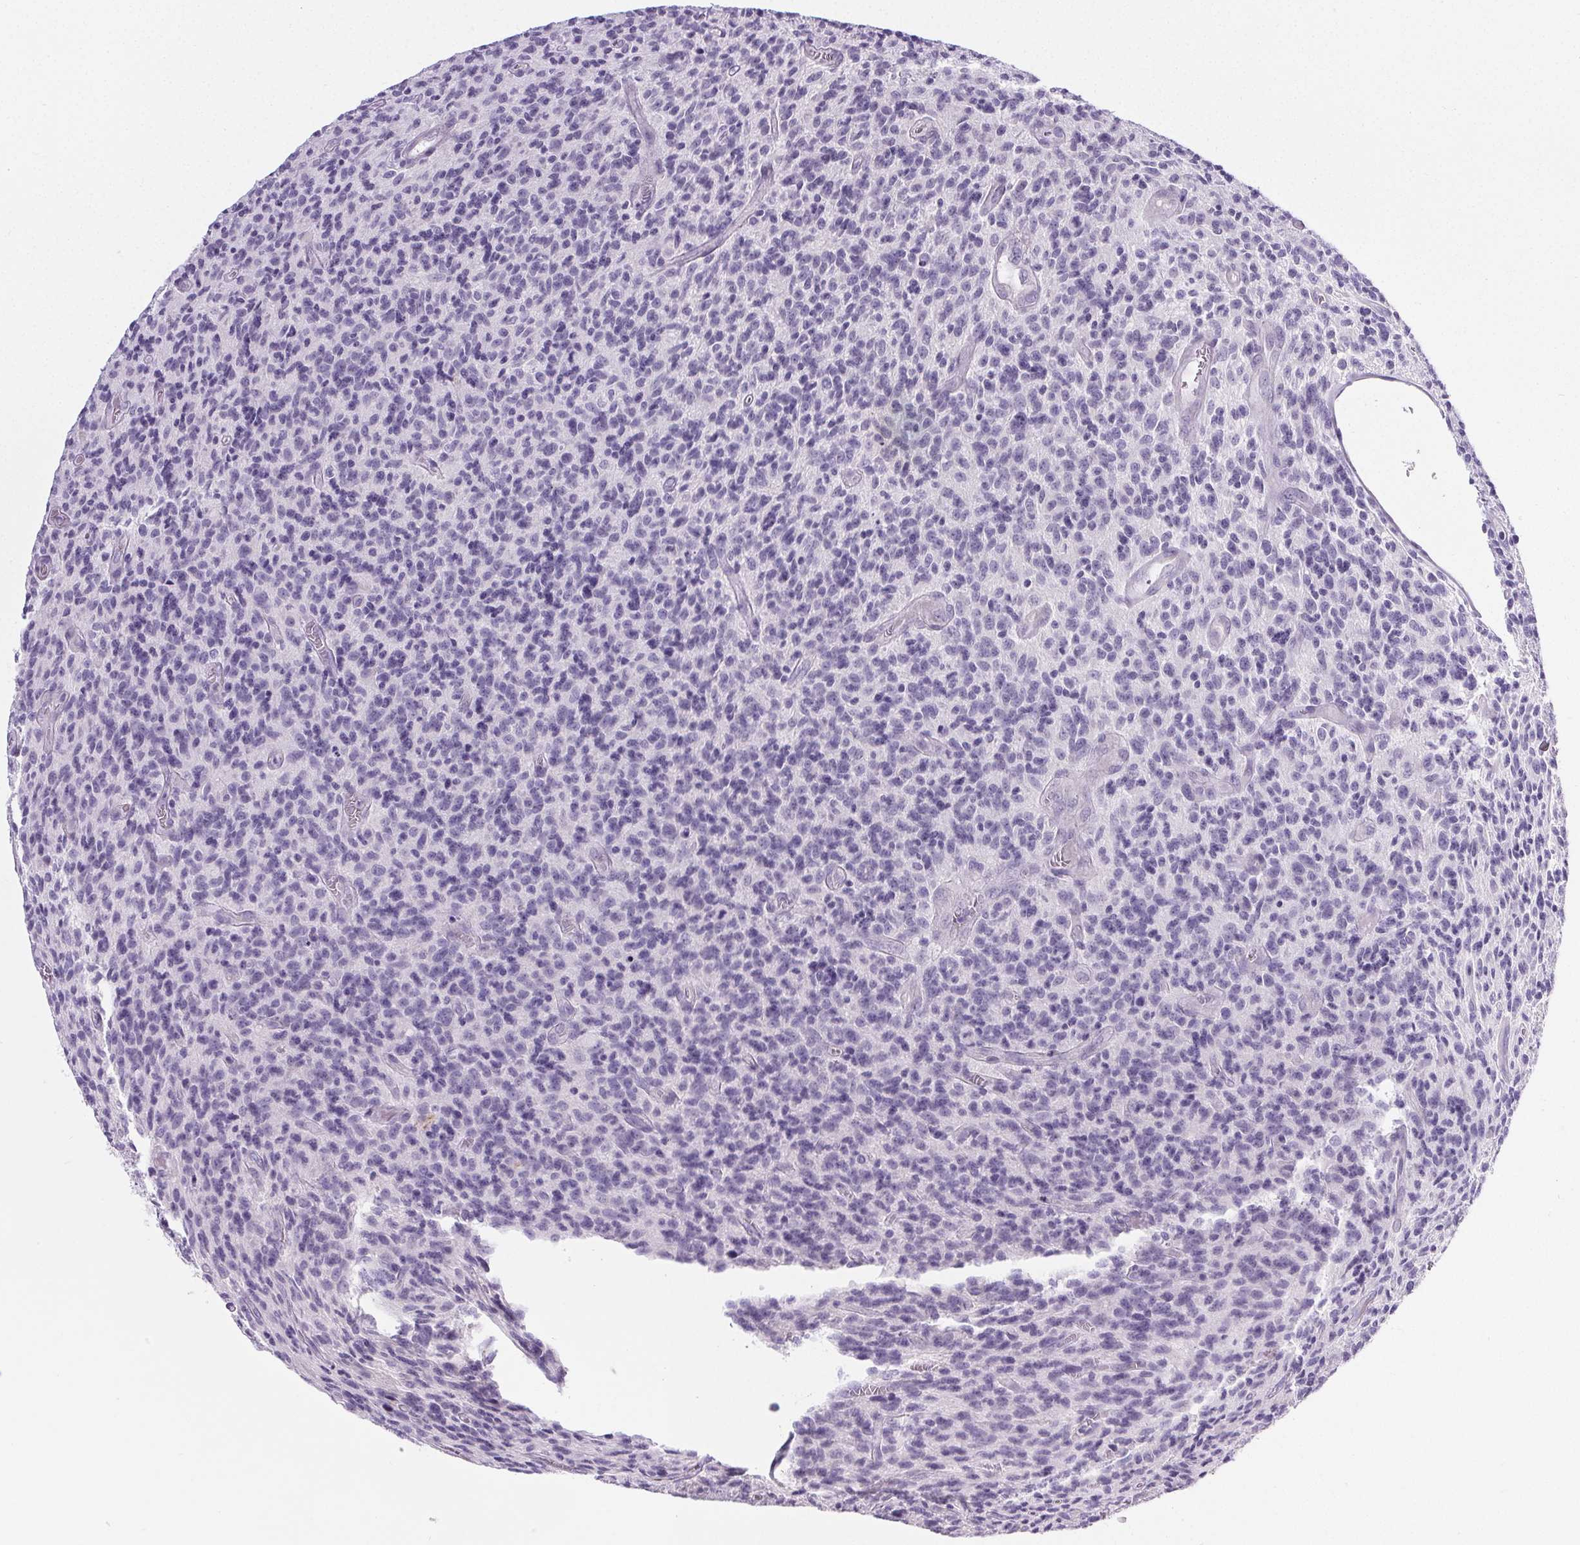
{"staining": {"intensity": "negative", "quantity": "none", "location": "none"}, "tissue": "glioma", "cell_type": "Tumor cells", "image_type": "cancer", "snomed": [{"axis": "morphology", "description": "Glioma, malignant, High grade"}, {"axis": "topography", "description": "Brain"}], "caption": "Immunohistochemistry micrograph of human glioma stained for a protein (brown), which shows no staining in tumor cells.", "gene": "ELAVL2", "patient": {"sex": "male", "age": 76}}